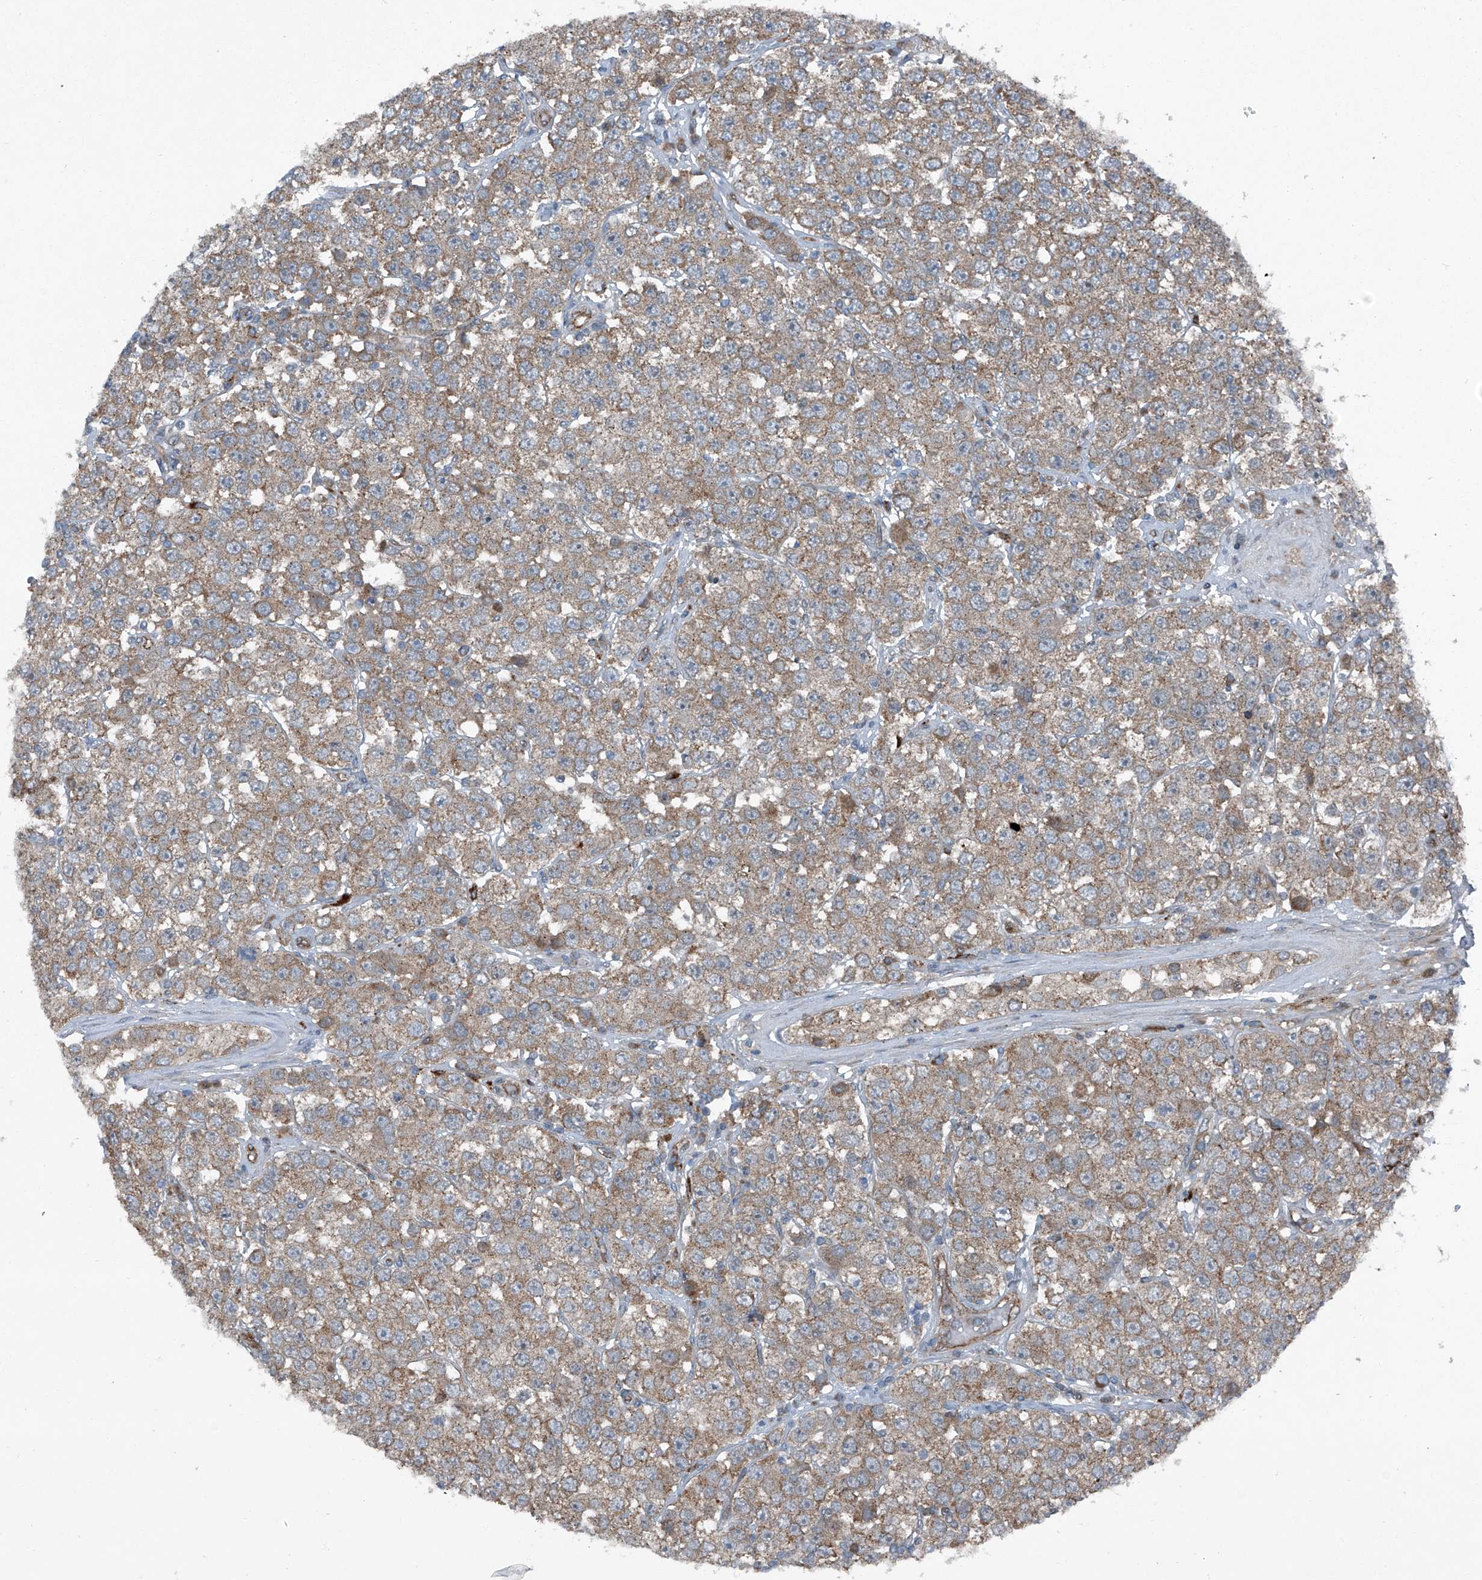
{"staining": {"intensity": "weak", "quantity": ">75%", "location": "cytoplasmic/membranous"}, "tissue": "testis cancer", "cell_type": "Tumor cells", "image_type": "cancer", "snomed": [{"axis": "morphology", "description": "Seminoma, NOS"}, {"axis": "topography", "description": "Testis"}], "caption": "Tumor cells show low levels of weak cytoplasmic/membranous positivity in about >75% of cells in testis seminoma.", "gene": "SENP2", "patient": {"sex": "male", "age": 28}}